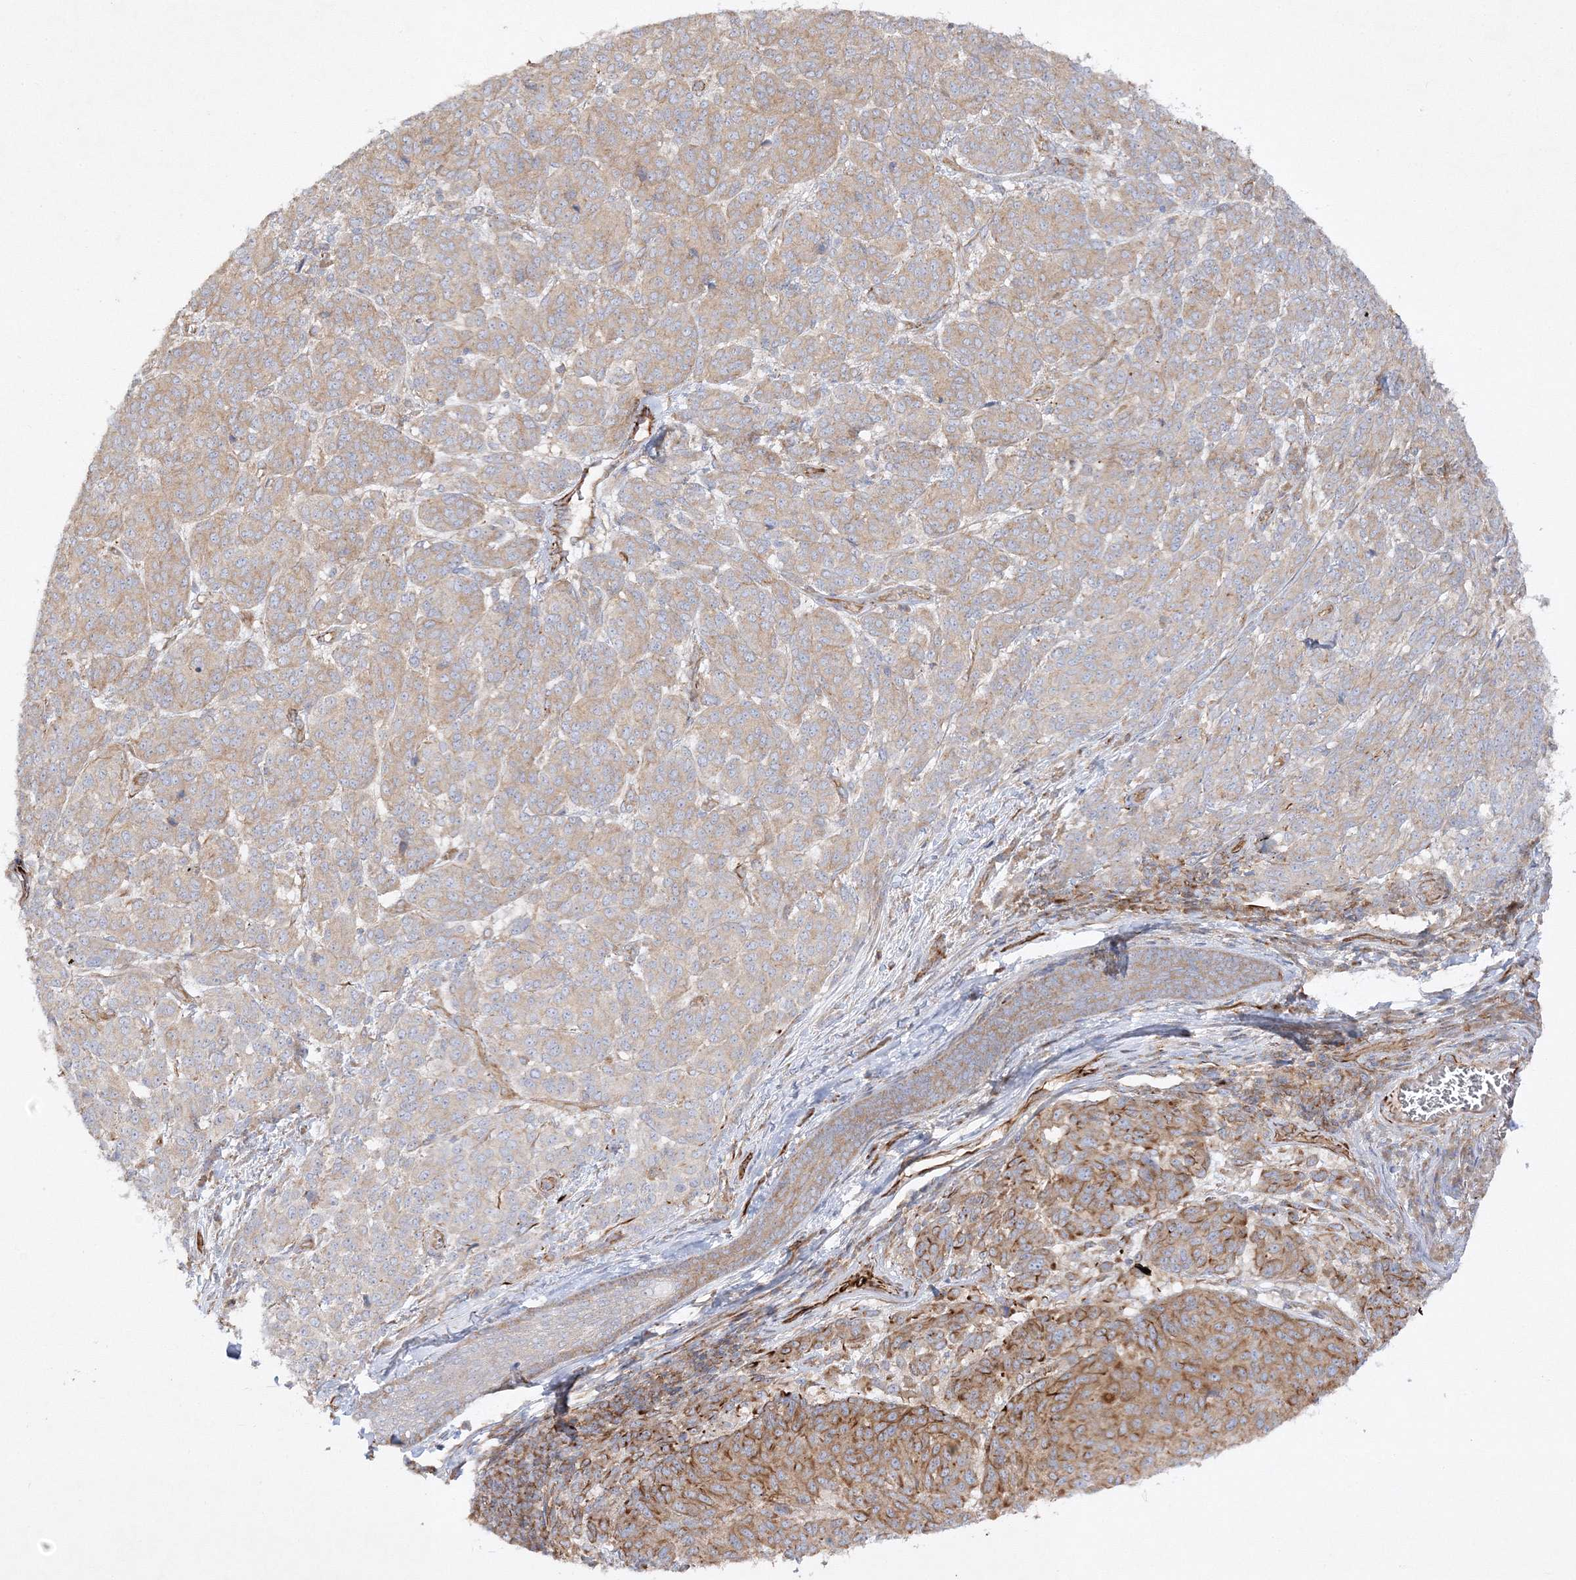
{"staining": {"intensity": "moderate", "quantity": ">75%", "location": "cytoplasmic/membranous"}, "tissue": "melanoma", "cell_type": "Tumor cells", "image_type": "cancer", "snomed": [{"axis": "morphology", "description": "Malignant melanoma, NOS"}, {"axis": "topography", "description": "Skin"}], "caption": "Tumor cells demonstrate medium levels of moderate cytoplasmic/membranous expression in about >75% of cells in human malignant melanoma.", "gene": "WDR37", "patient": {"sex": "male", "age": 49}}